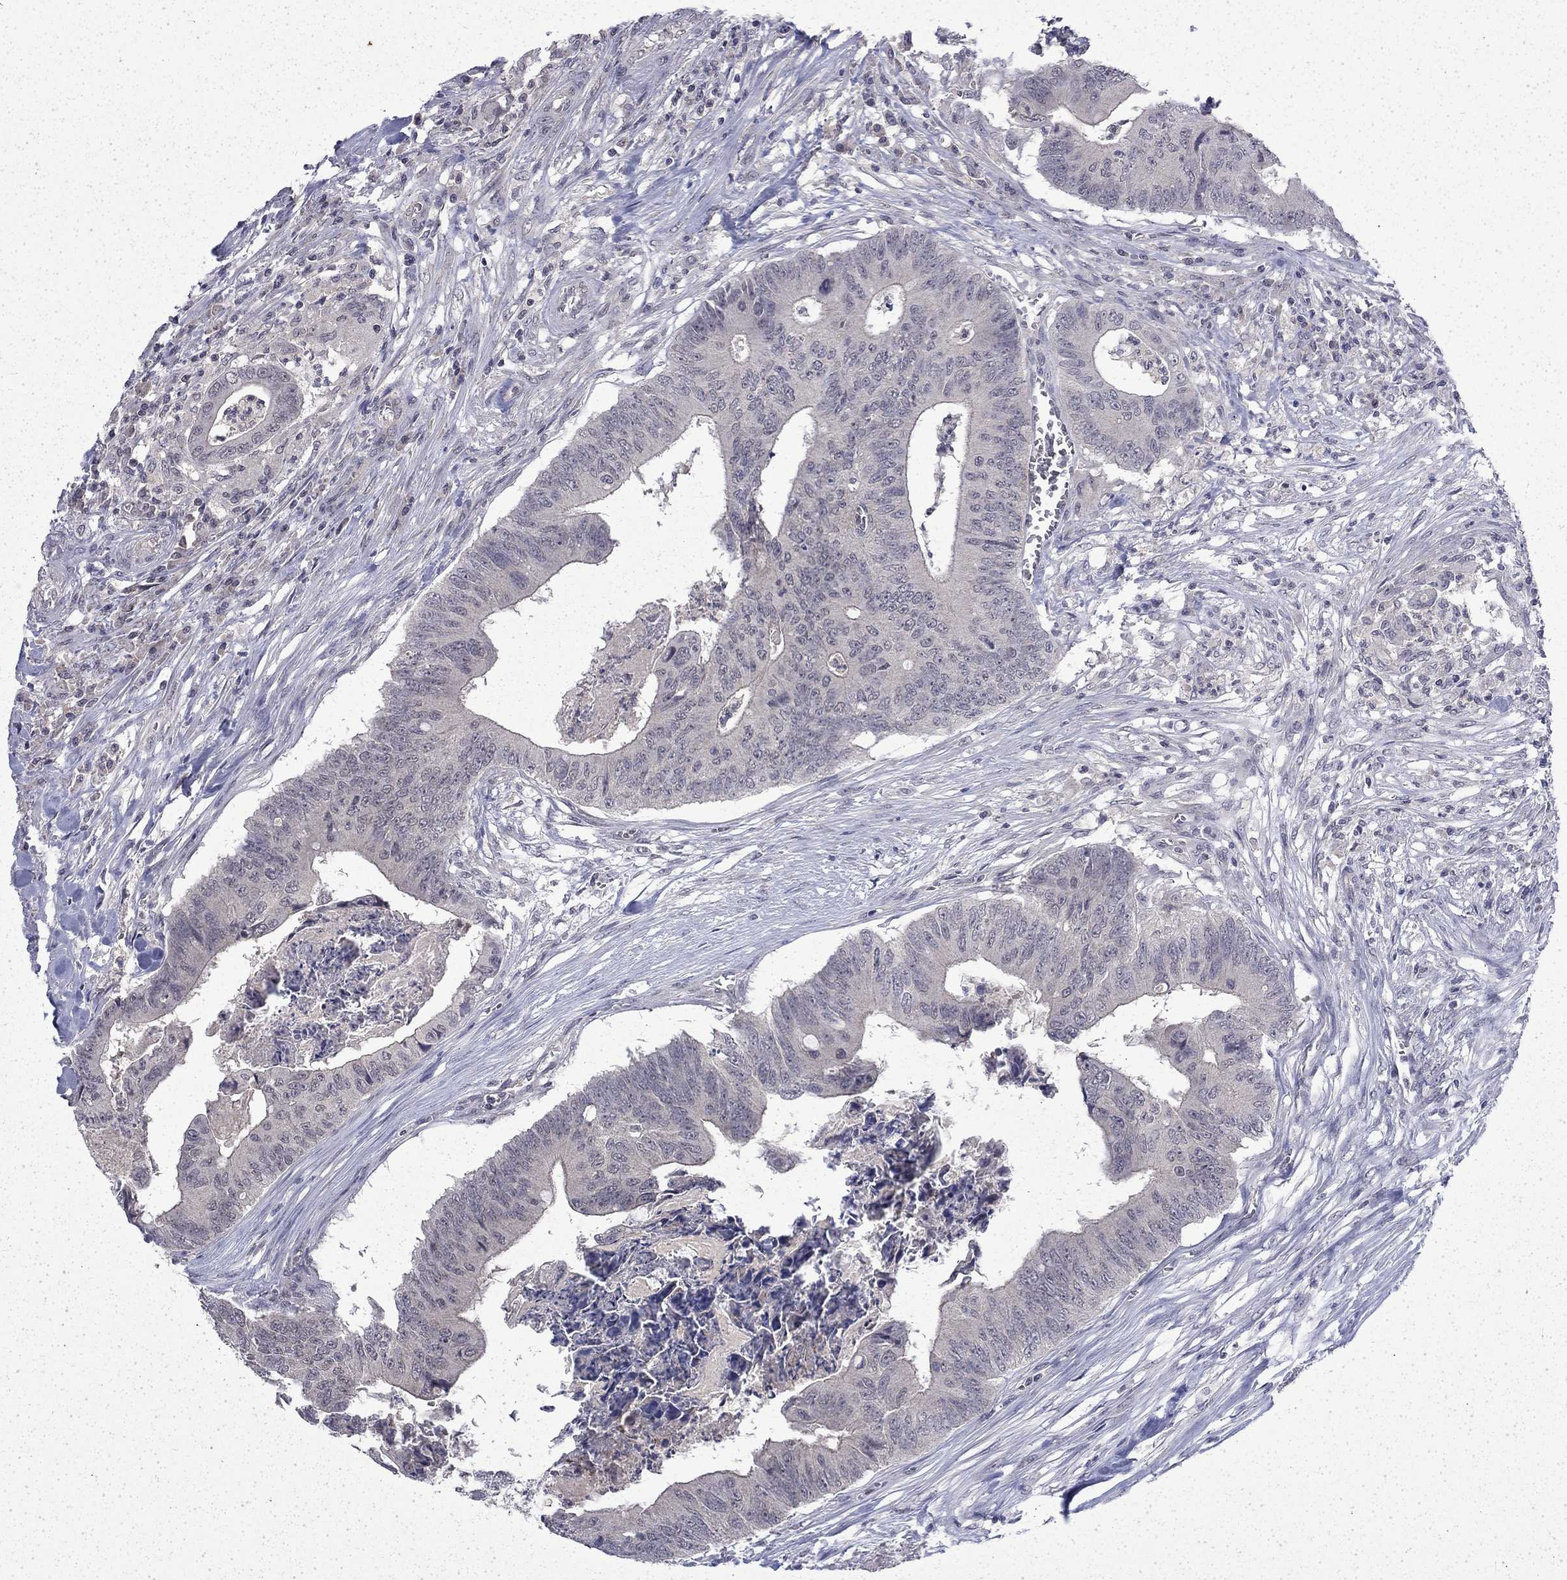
{"staining": {"intensity": "negative", "quantity": "none", "location": "none"}, "tissue": "colorectal cancer", "cell_type": "Tumor cells", "image_type": "cancer", "snomed": [{"axis": "morphology", "description": "Adenocarcinoma, NOS"}, {"axis": "topography", "description": "Colon"}], "caption": "Adenocarcinoma (colorectal) was stained to show a protein in brown. There is no significant expression in tumor cells.", "gene": "CHAT", "patient": {"sex": "male", "age": 84}}